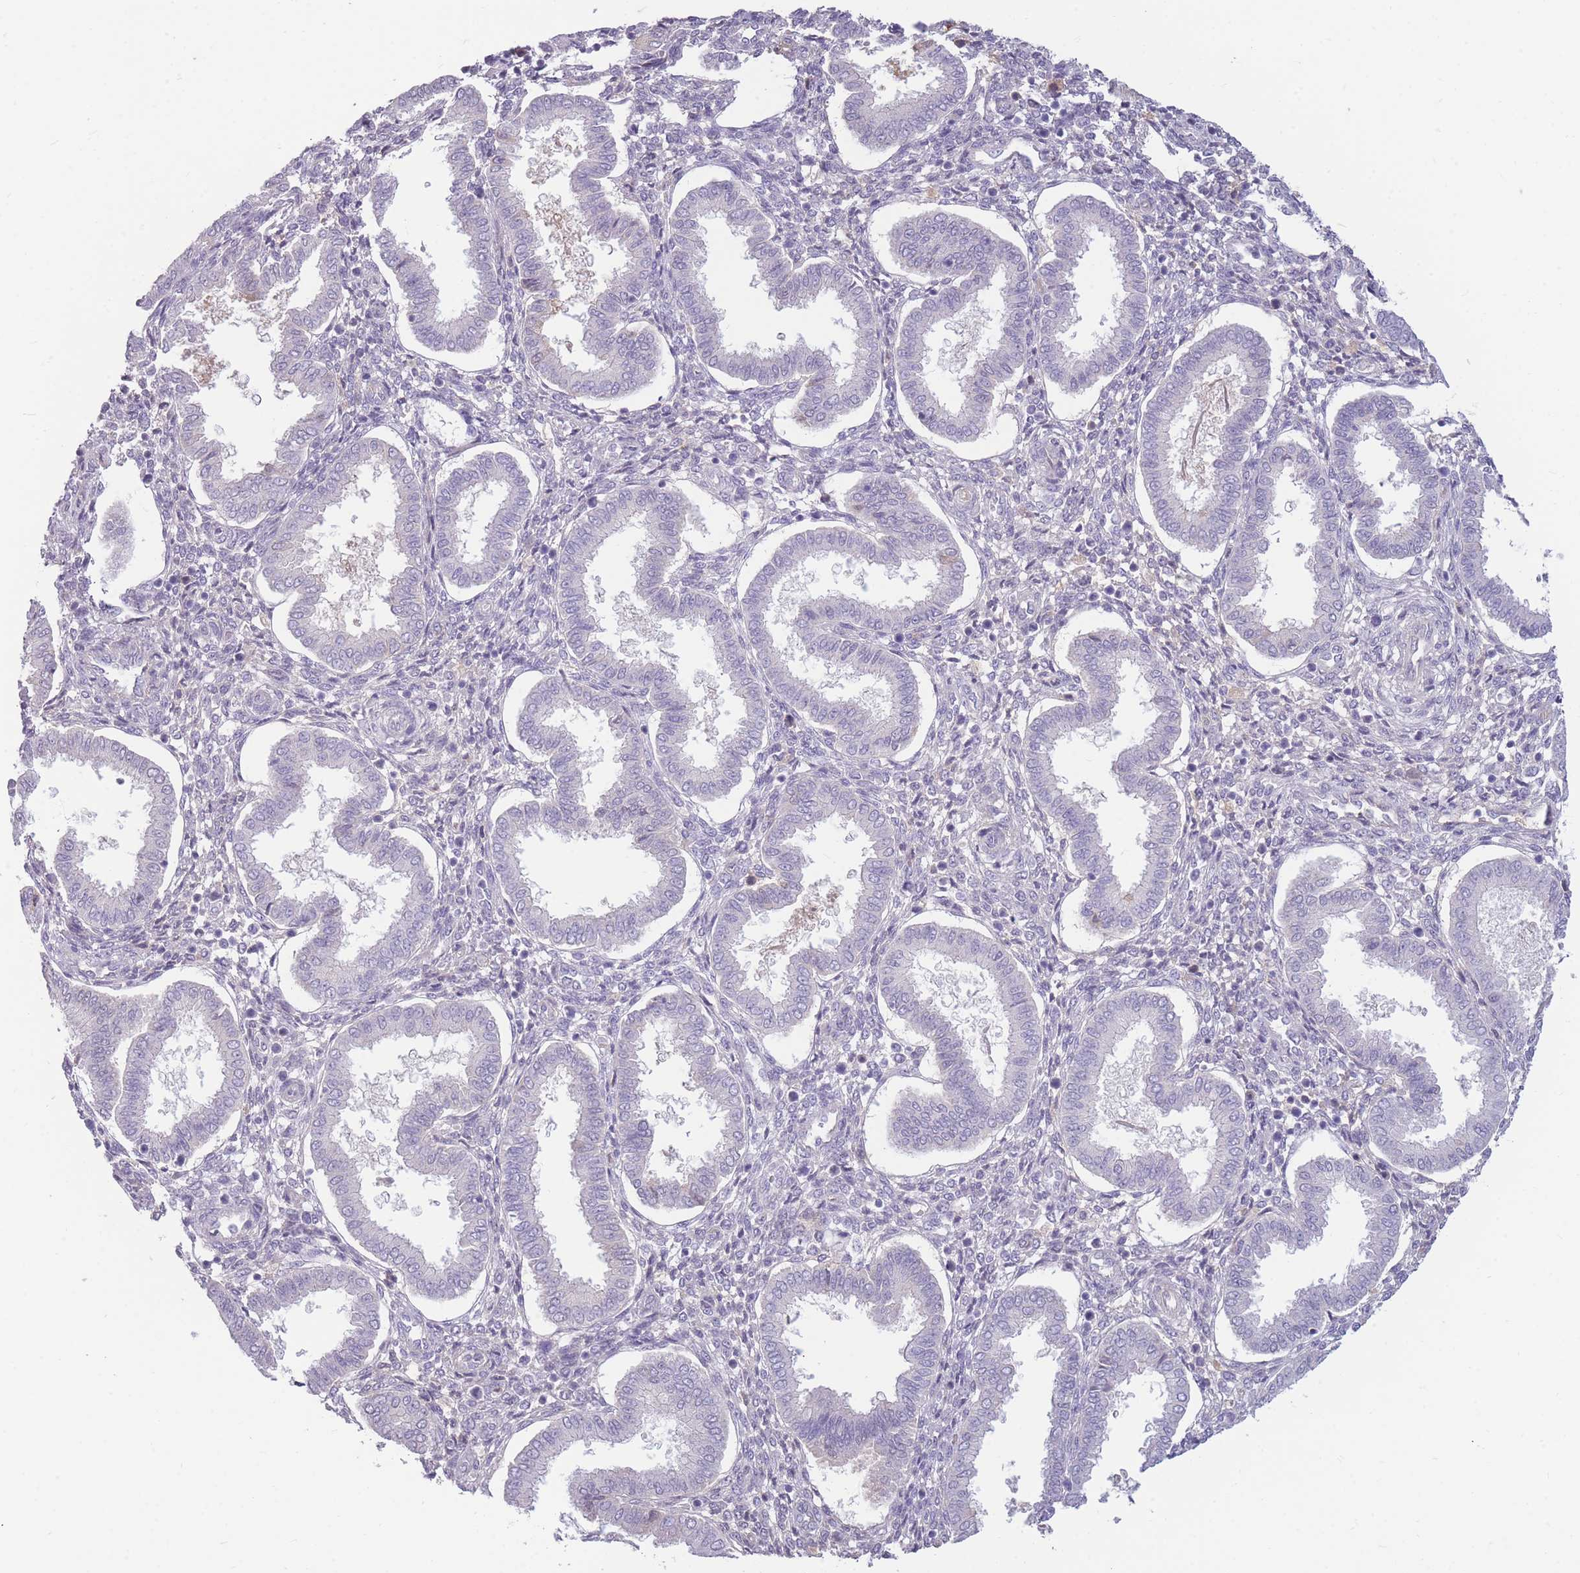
{"staining": {"intensity": "negative", "quantity": "none", "location": "none"}, "tissue": "endometrium", "cell_type": "Cells in endometrial stroma", "image_type": "normal", "snomed": [{"axis": "morphology", "description": "Normal tissue, NOS"}, {"axis": "topography", "description": "Endometrium"}], "caption": "Cells in endometrial stroma show no significant positivity in normal endometrium. Brightfield microscopy of immunohistochemistry stained with DAB (brown) and hematoxylin (blue), captured at high magnification.", "gene": "TPSD1", "patient": {"sex": "female", "age": 24}}